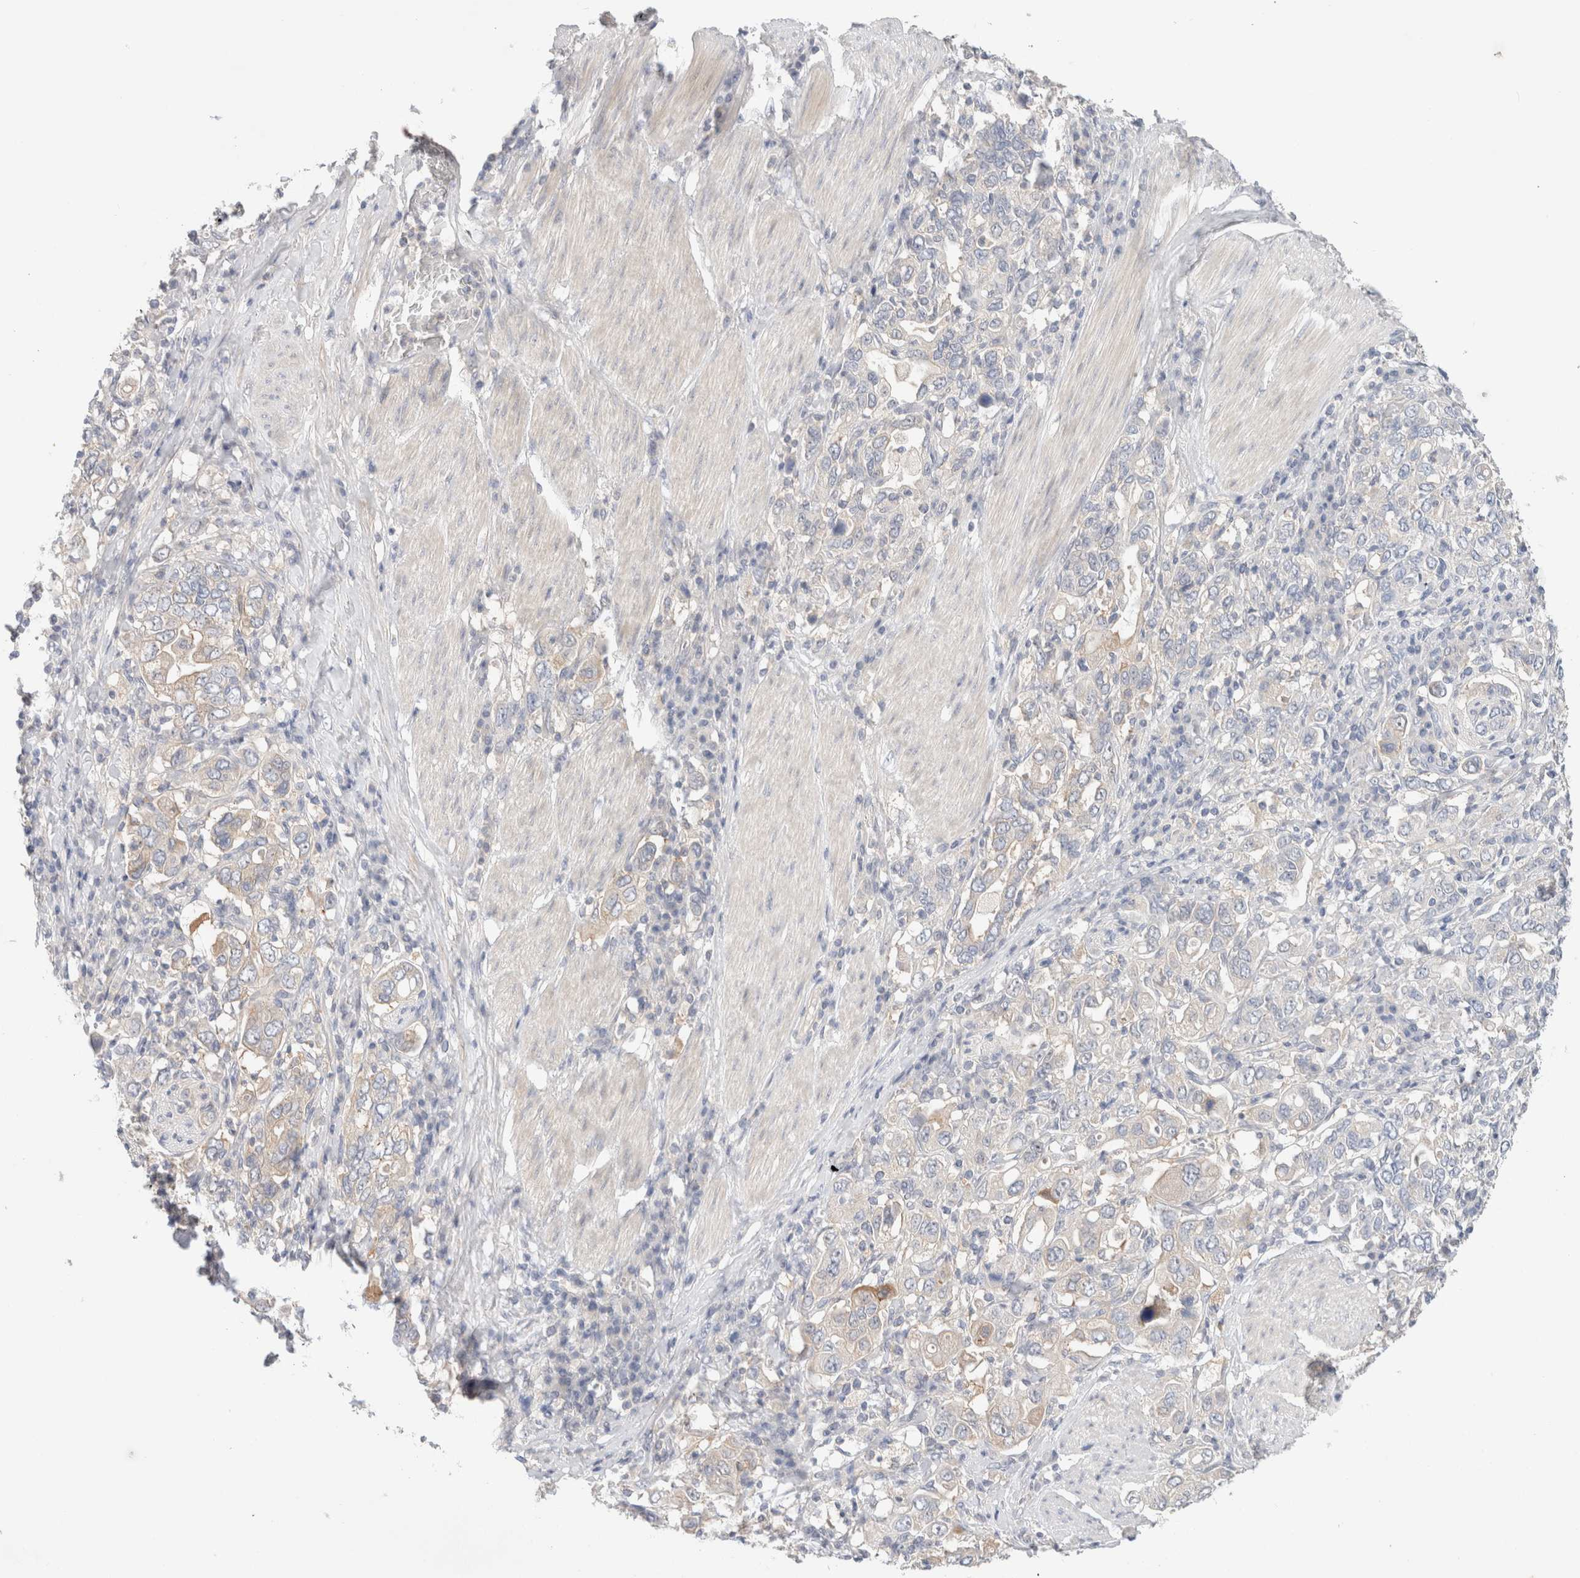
{"staining": {"intensity": "negative", "quantity": "none", "location": "none"}, "tissue": "stomach cancer", "cell_type": "Tumor cells", "image_type": "cancer", "snomed": [{"axis": "morphology", "description": "Adenocarcinoma, NOS"}, {"axis": "topography", "description": "Stomach, upper"}], "caption": "IHC of human stomach cancer reveals no expression in tumor cells. Nuclei are stained in blue.", "gene": "SDR16C5", "patient": {"sex": "male", "age": 62}}